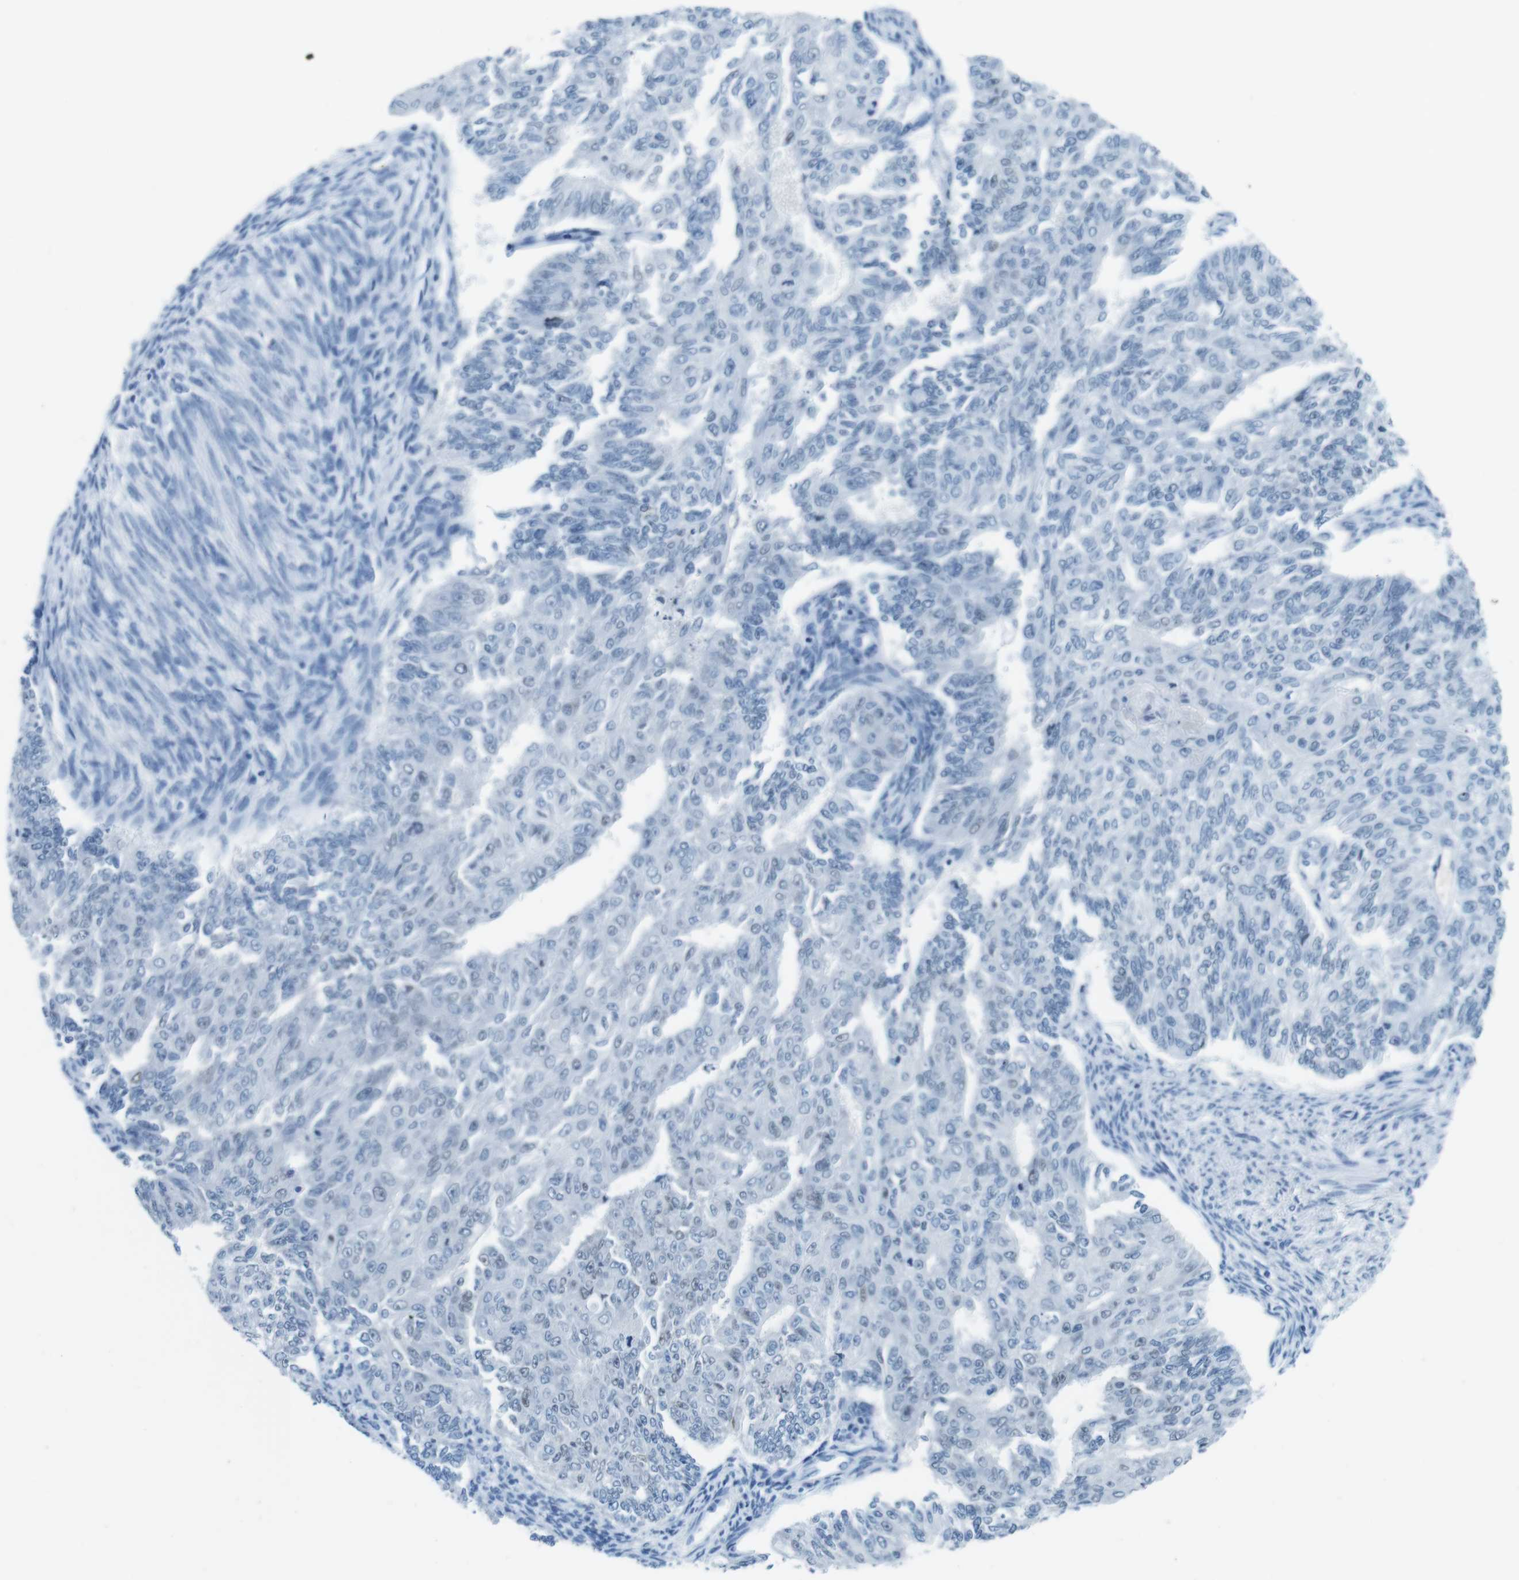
{"staining": {"intensity": "weak", "quantity": "<25%", "location": "nuclear"}, "tissue": "endometrial cancer", "cell_type": "Tumor cells", "image_type": "cancer", "snomed": [{"axis": "morphology", "description": "Adenocarcinoma, NOS"}, {"axis": "topography", "description": "Endometrium"}], "caption": "Tumor cells are negative for brown protein staining in endometrial cancer (adenocarcinoma).", "gene": "TFAP2C", "patient": {"sex": "female", "age": 32}}